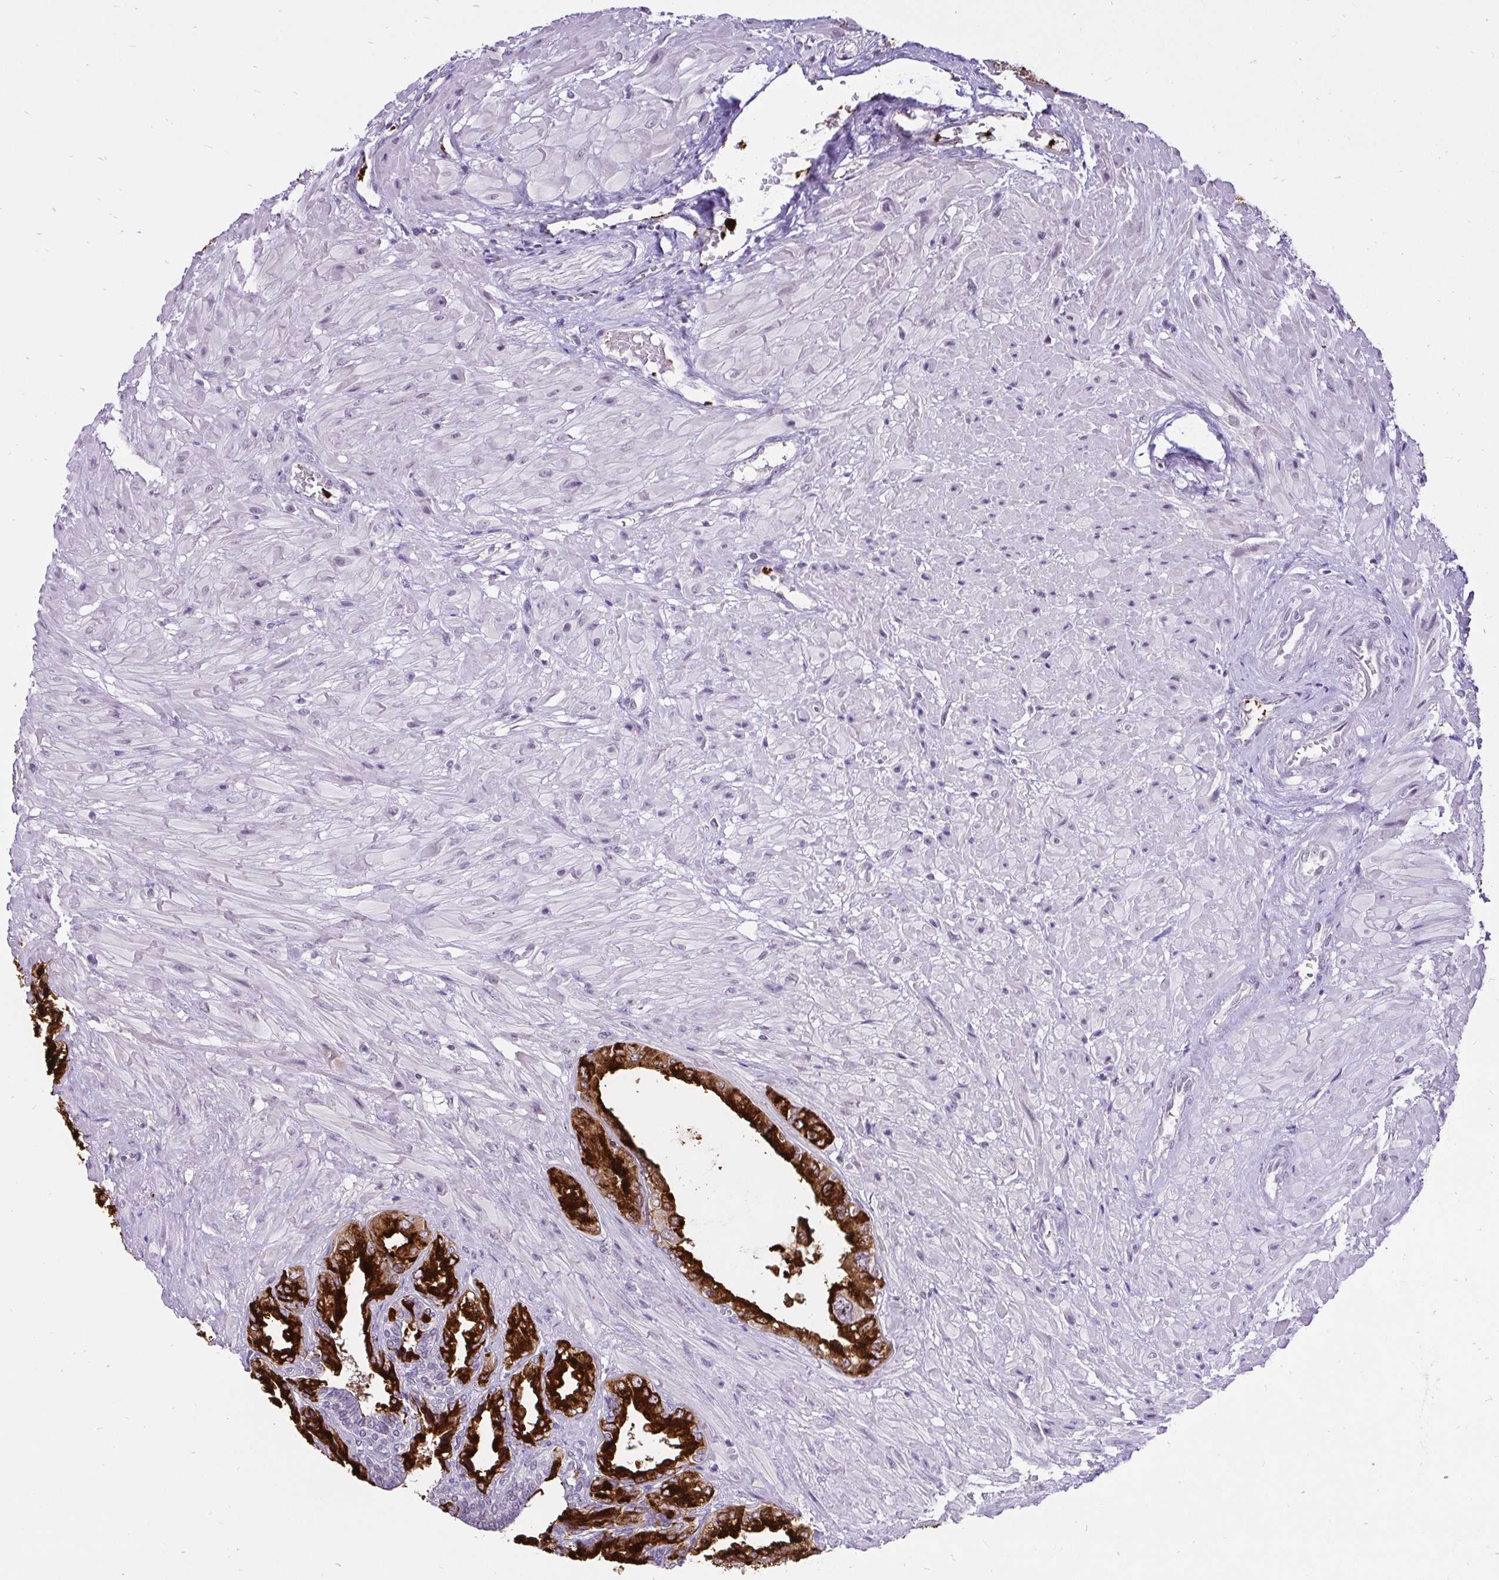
{"staining": {"intensity": "strong", "quantity": ">75%", "location": "cytoplasmic/membranous"}, "tissue": "seminal vesicle", "cell_type": "Glandular cells", "image_type": "normal", "snomed": [{"axis": "morphology", "description": "Normal tissue, NOS"}, {"axis": "topography", "description": "Seminal veicle"}], "caption": "Strong cytoplasmic/membranous positivity for a protein is seen in approximately >75% of glandular cells of unremarkable seminal vesicle using immunohistochemistry.", "gene": "ZNF860", "patient": {"sex": "male", "age": 55}}